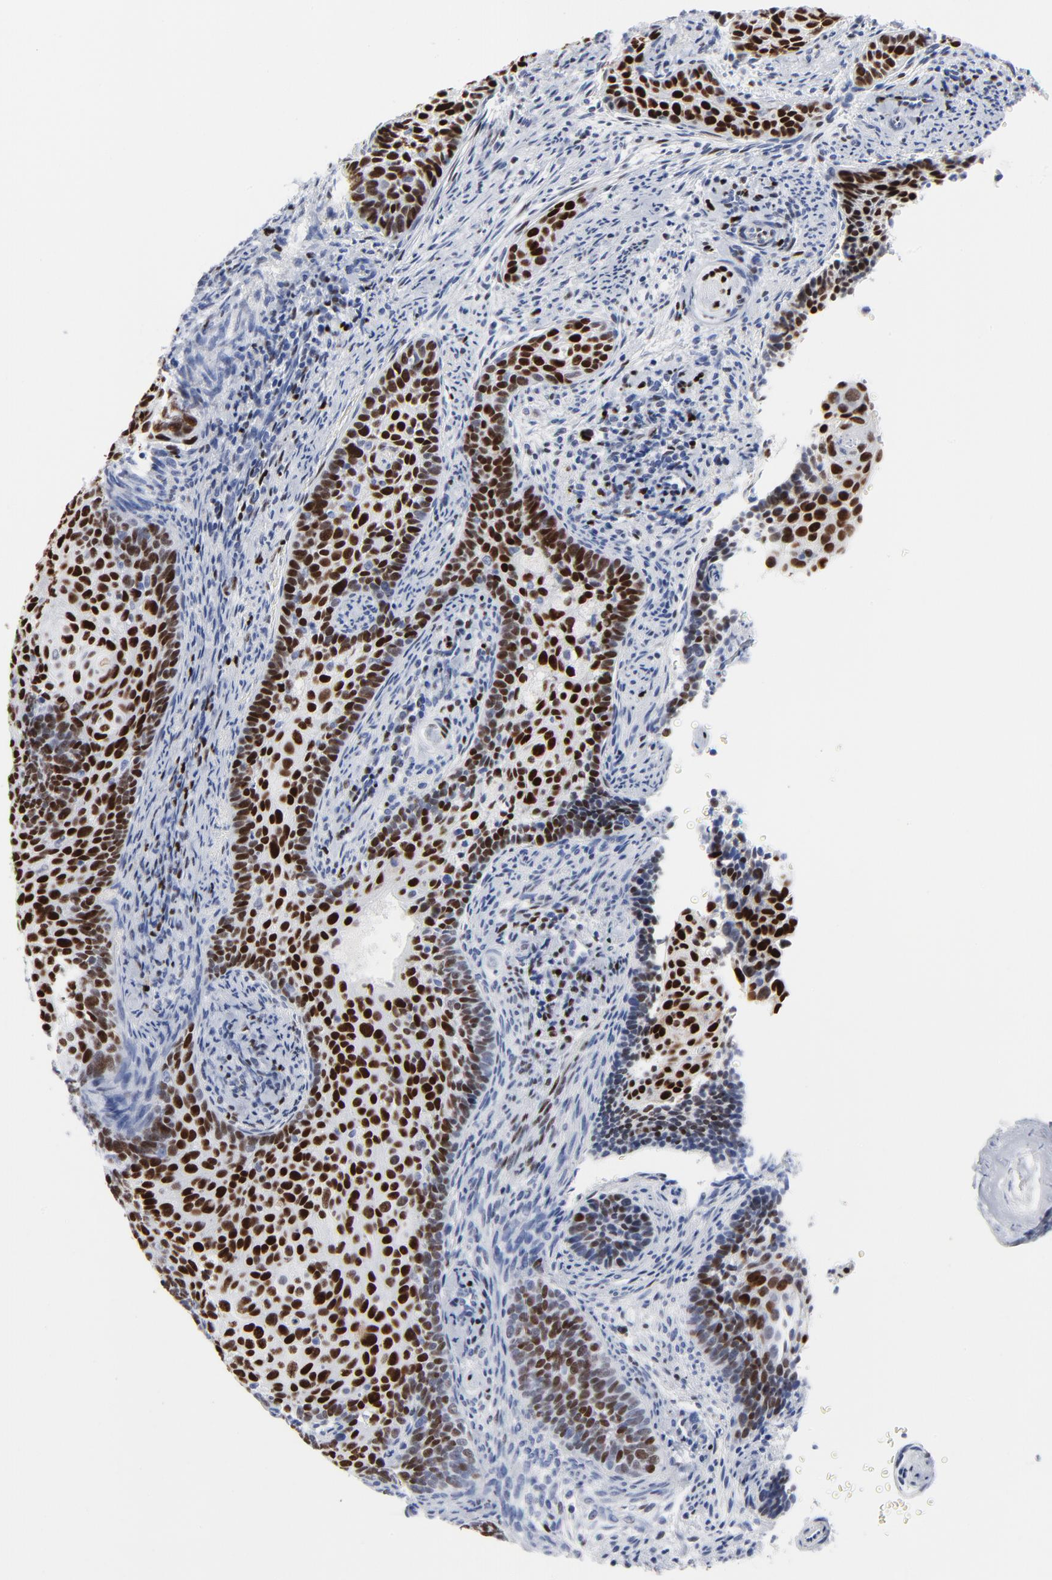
{"staining": {"intensity": "strong", "quantity": ">75%", "location": "nuclear"}, "tissue": "cervical cancer", "cell_type": "Tumor cells", "image_type": "cancer", "snomed": [{"axis": "morphology", "description": "Squamous cell carcinoma, NOS"}, {"axis": "topography", "description": "Cervix"}], "caption": "IHC of cervical cancer (squamous cell carcinoma) demonstrates high levels of strong nuclear expression in approximately >75% of tumor cells.", "gene": "JUN", "patient": {"sex": "female", "age": 33}}